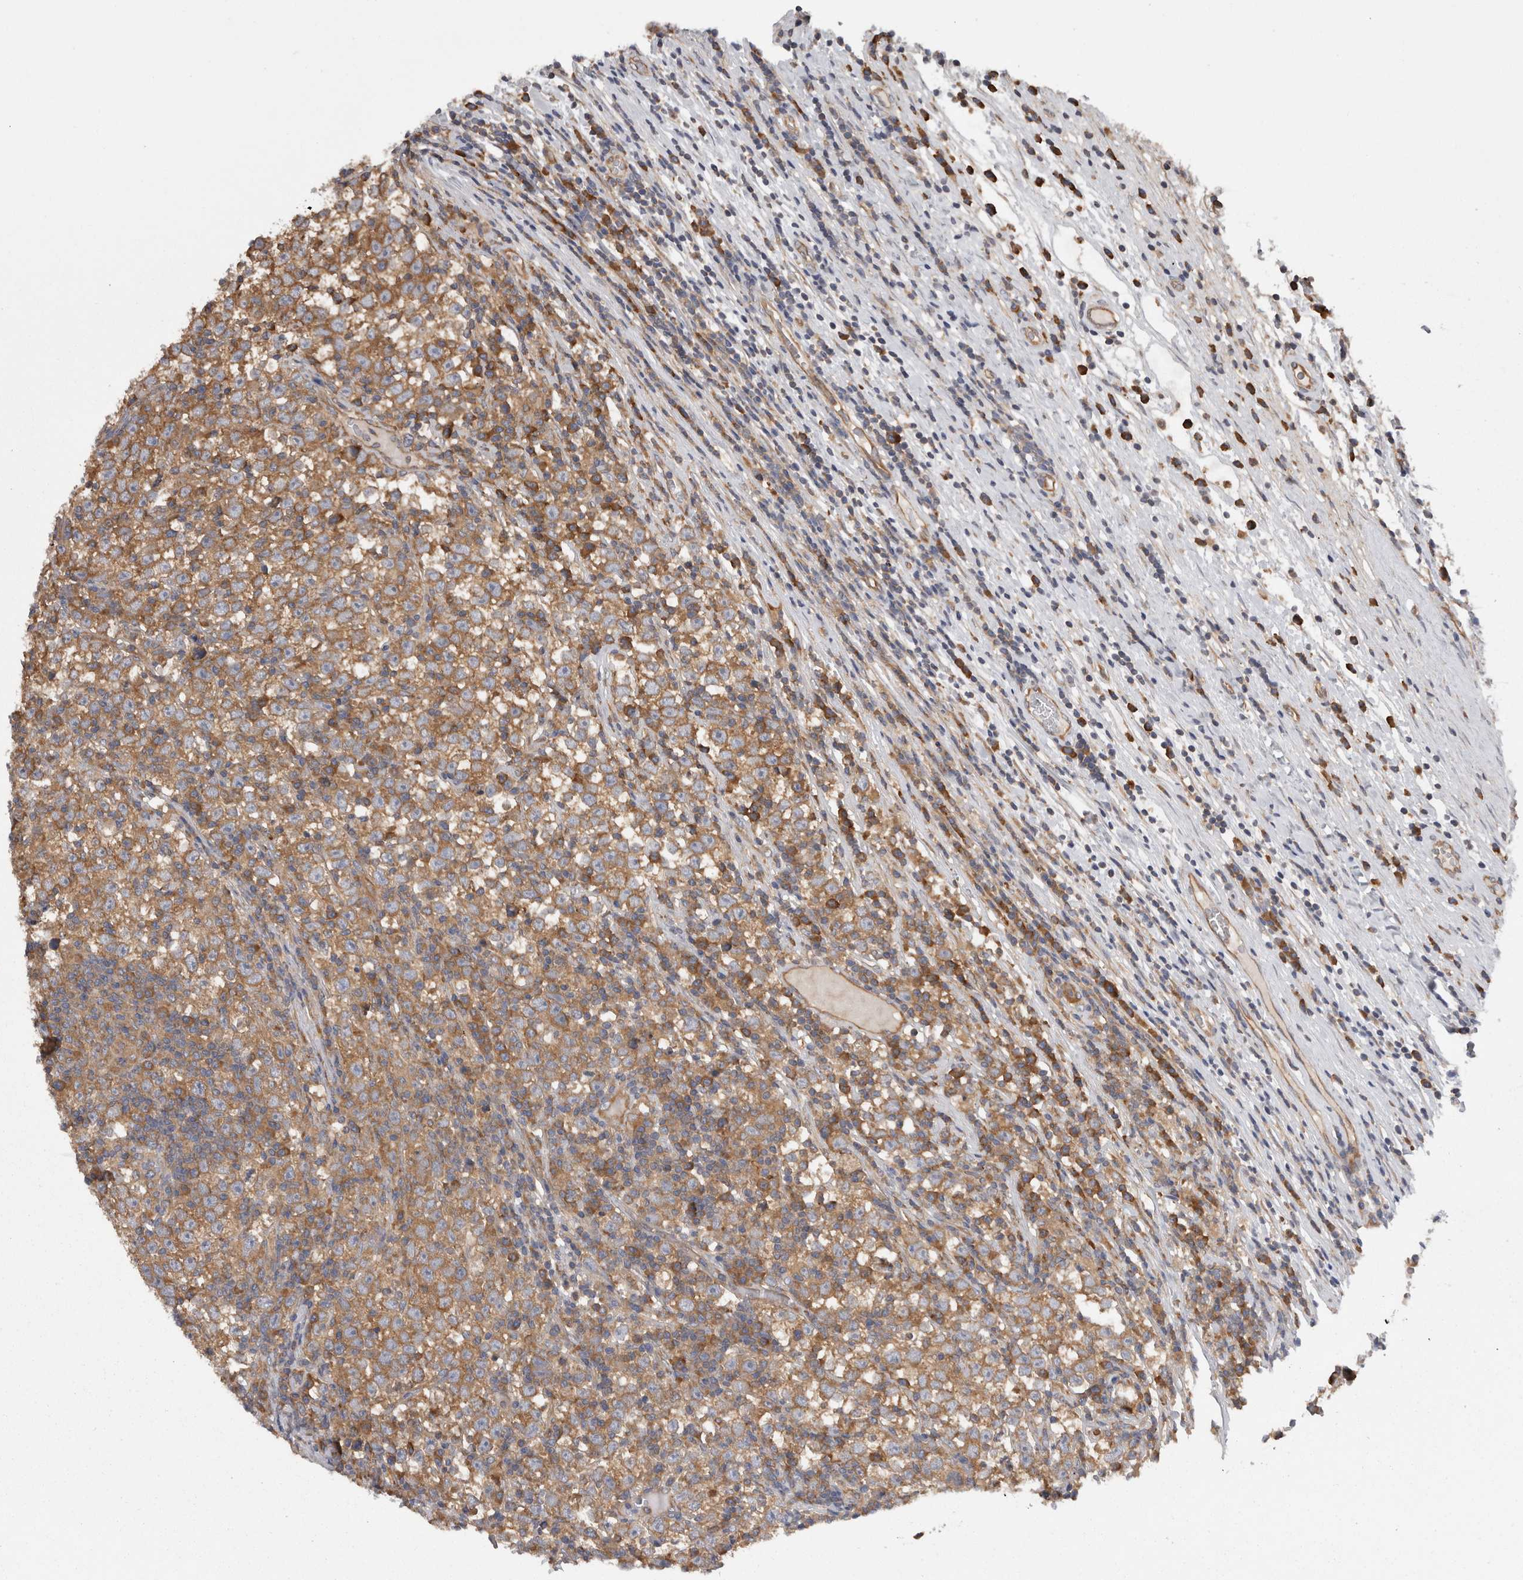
{"staining": {"intensity": "moderate", "quantity": ">75%", "location": "cytoplasmic/membranous"}, "tissue": "testis cancer", "cell_type": "Tumor cells", "image_type": "cancer", "snomed": [{"axis": "morphology", "description": "Normal tissue, NOS"}, {"axis": "morphology", "description": "Seminoma, NOS"}, {"axis": "topography", "description": "Testis"}], "caption": "Immunohistochemistry (IHC) micrograph of human seminoma (testis) stained for a protein (brown), which shows medium levels of moderate cytoplasmic/membranous expression in approximately >75% of tumor cells.", "gene": "SMCR8", "patient": {"sex": "male", "age": 43}}